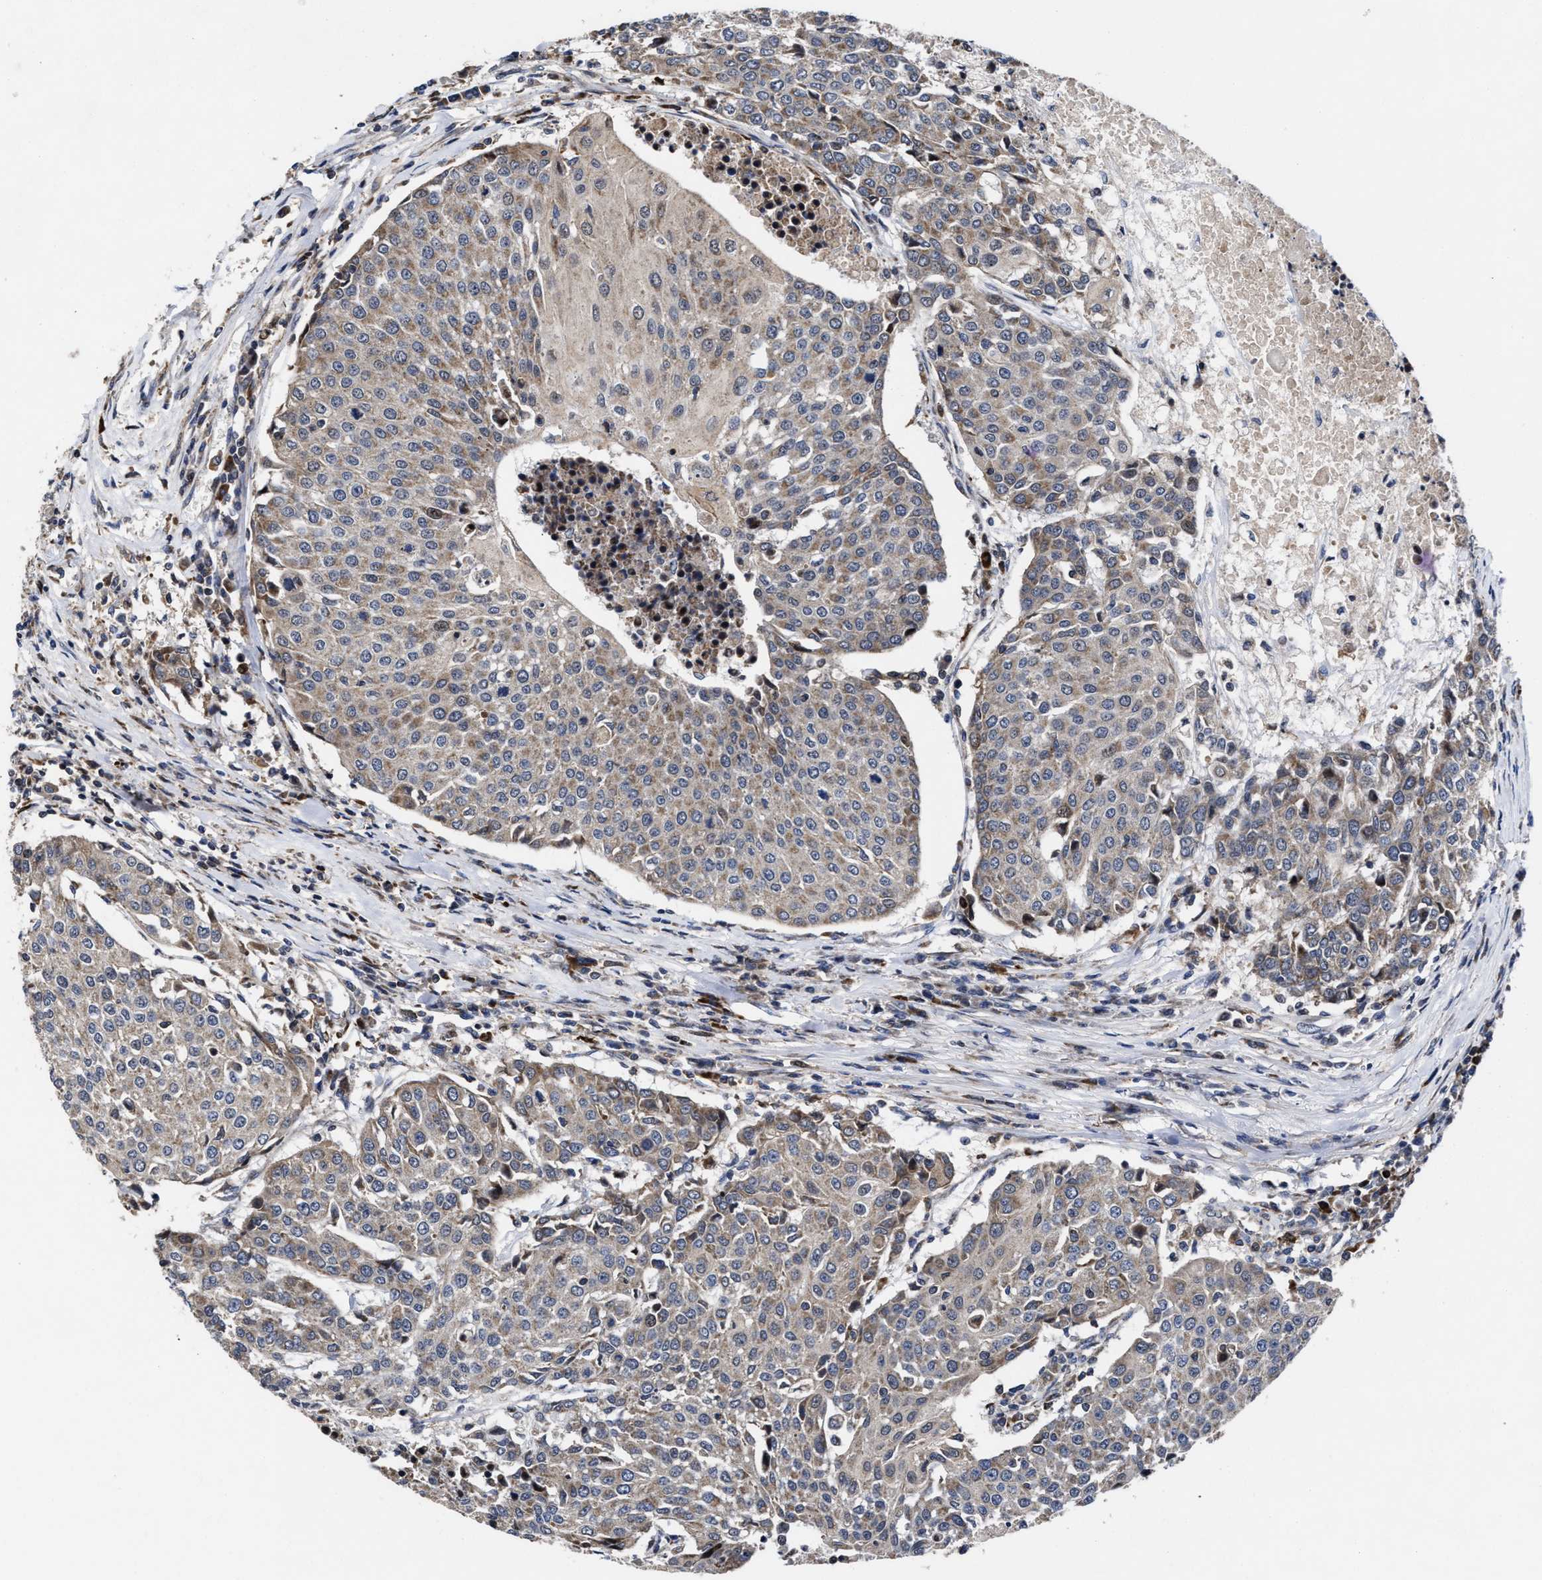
{"staining": {"intensity": "weak", "quantity": "25%-75%", "location": "cytoplasmic/membranous"}, "tissue": "urothelial cancer", "cell_type": "Tumor cells", "image_type": "cancer", "snomed": [{"axis": "morphology", "description": "Urothelial carcinoma, High grade"}, {"axis": "topography", "description": "Urinary bladder"}], "caption": "A brown stain highlights weak cytoplasmic/membranous staining of a protein in human high-grade urothelial carcinoma tumor cells. The staining was performed using DAB to visualize the protein expression in brown, while the nuclei were stained in blue with hematoxylin (Magnification: 20x).", "gene": "MRPL50", "patient": {"sex": "female", "age": 85}}